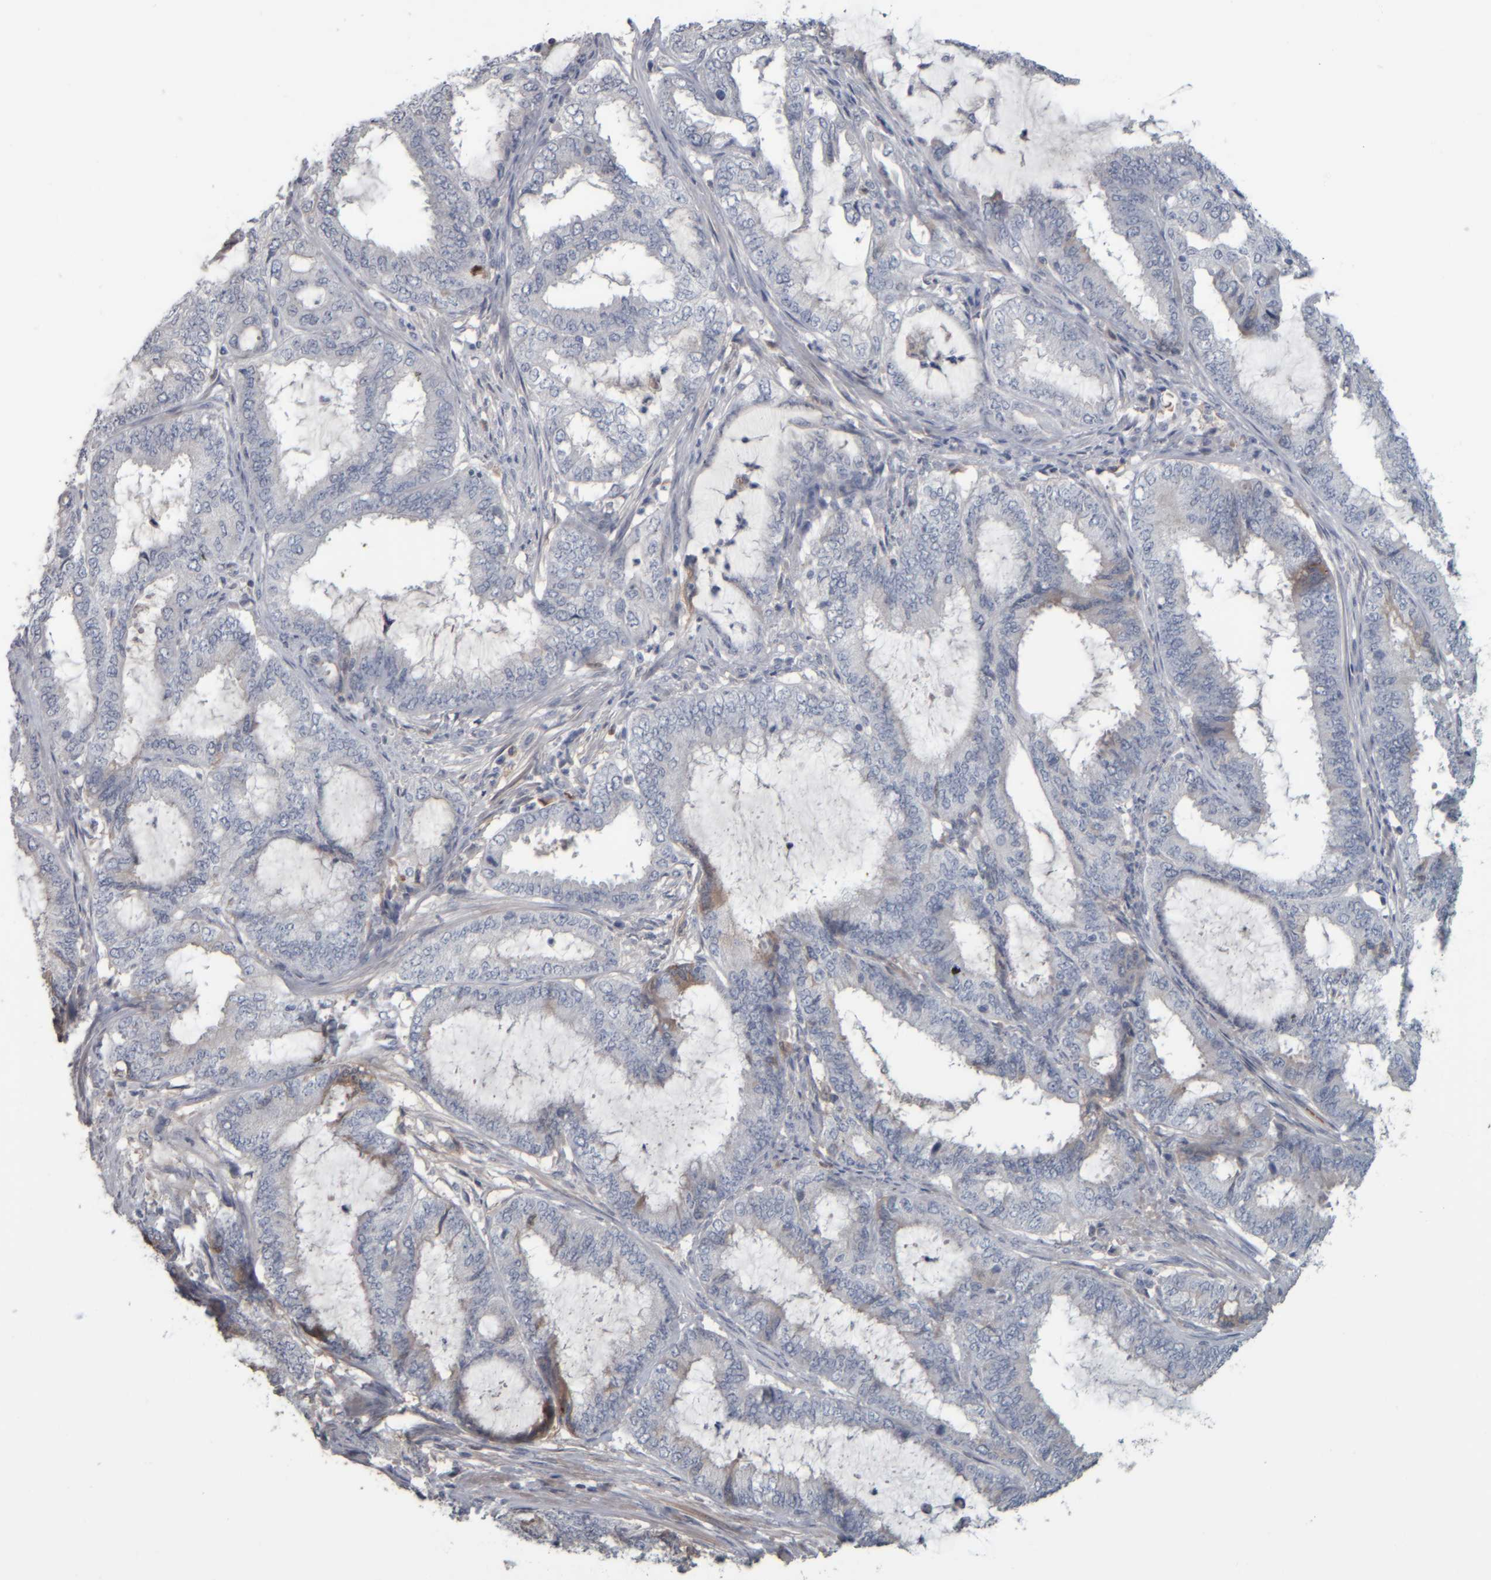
{"staining": {"intensity": "negative", "quantity": "none", "location": "none"}, "tissue": "endometrial cancer", "cell_type": "Tumor cells", "image_type": "cancer", "snomed": [{"axis": "morphology", "description": "Adenocarcinoma, NOS"}, {"axis": "topography", "description": "Endometrium"}], "caption": "Tumor cells show no significant expression in endometrial cancer (adenocarcinoma). The staining was performed using DAB to visualize the protein expression in brown, while the nuclei were stained in blue with hematoxylin (Magnification: 20x).", "gene": "CAVIN4", "patient": {"sex": "female", "age": 51}}